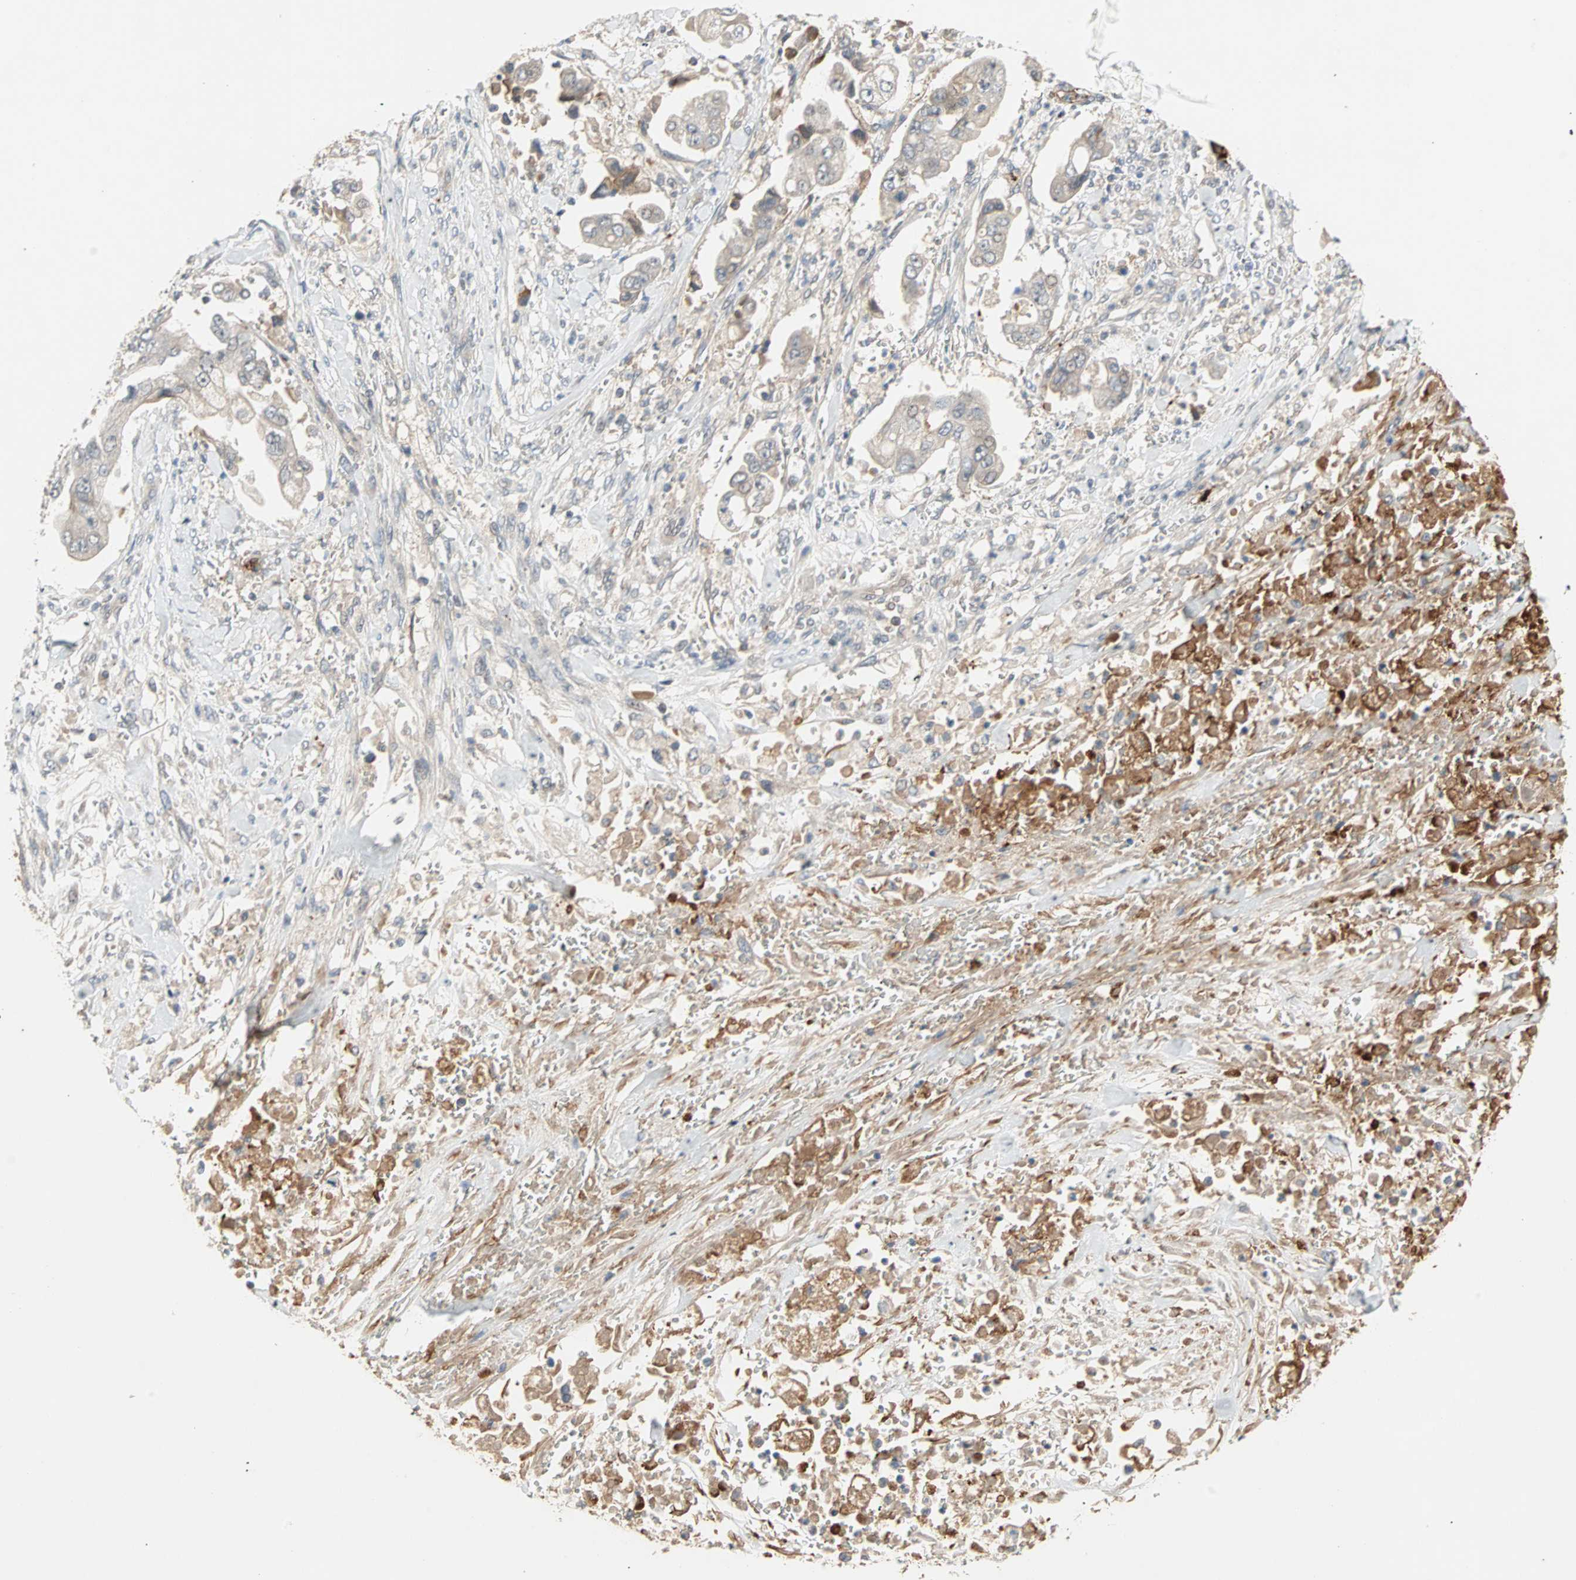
{"staining": {"intensity": "weak", "quantity": ">75%", "location": "cytoplasmic/membranous"}, "tissue": "stomach cancer", "cell_type": "Tumor cells", "image_type": "cancer", "snomed": [{"axis": "morphology", "description": "Adenocarcinoma, NOS"}, {"axis": "topography", "description": "Stomach"}], "caption": "Tumor cells exhibit low levels of weak cytoplasmic/membranous expression in approximately >75% of cells in stomach cancer.", "gene": "PROS1", "patient": {"sex": "male", "age": 62}}